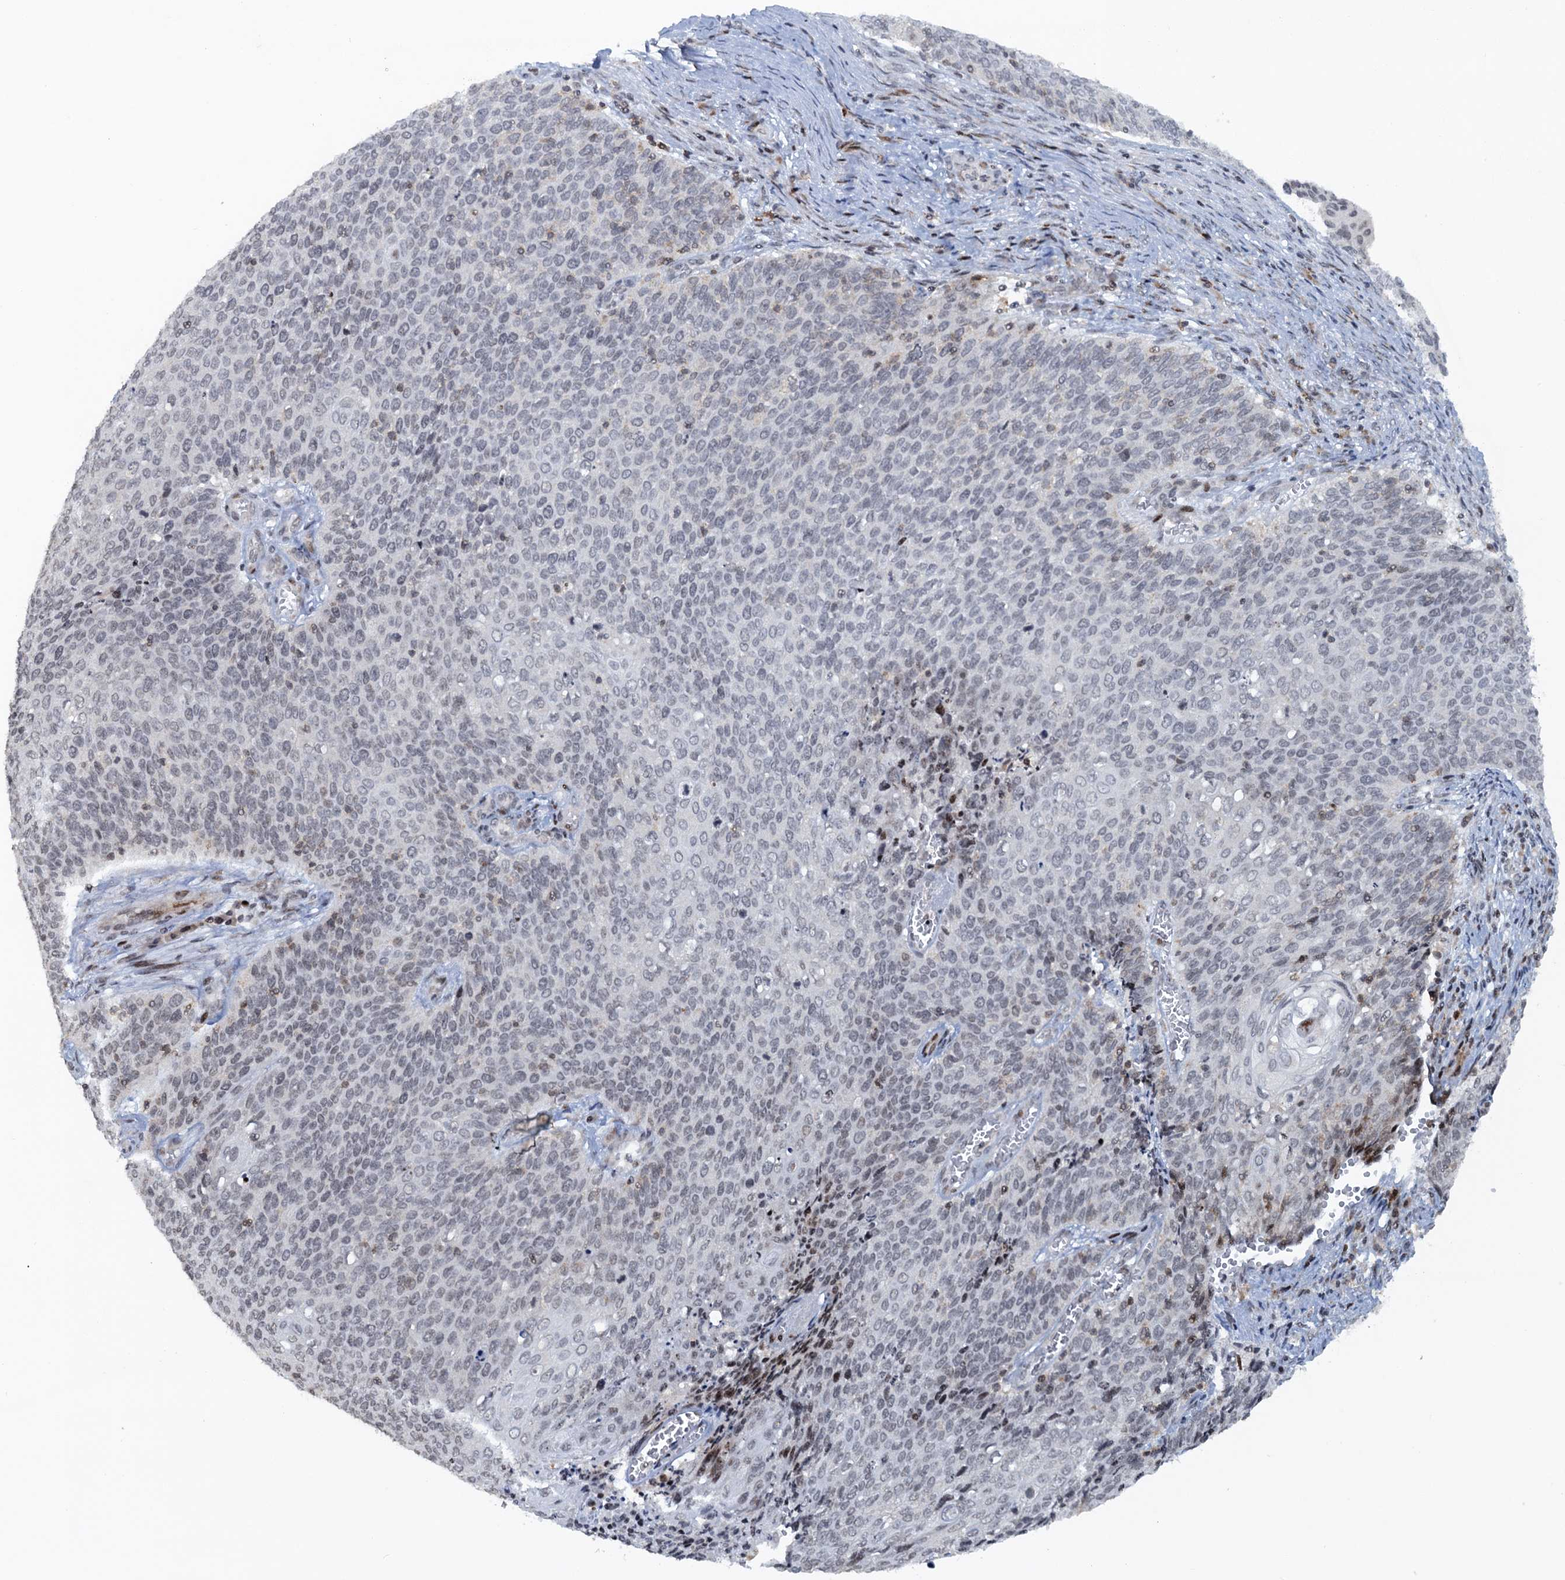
{"staining": {"intensity": "negative", "quantity": "none", "location": "none"}, "tissue": "cervical cancer", "cell_type": "Tumor cells", "image_type": "cancer", "snomed": [{"axis": "morphology", "description": "Squamous cell carcinoma, NOS"}, {"axis": "topography", "description": "Cervix"}], "caption": "Immunohistochemistry (IHC) photomicrograph of neoplastic tissue: human squamous cell carcinoma (cervical) stained with DAB displays no significant protein staining in tumor cells. (DAB (3,3'-diaminobenzidine) immunohistochemistry (IHC) visualized using brightfield microscopy, high magnification).", "gene": "FYB1", "patient": {"sex": "female", "age": 39}}